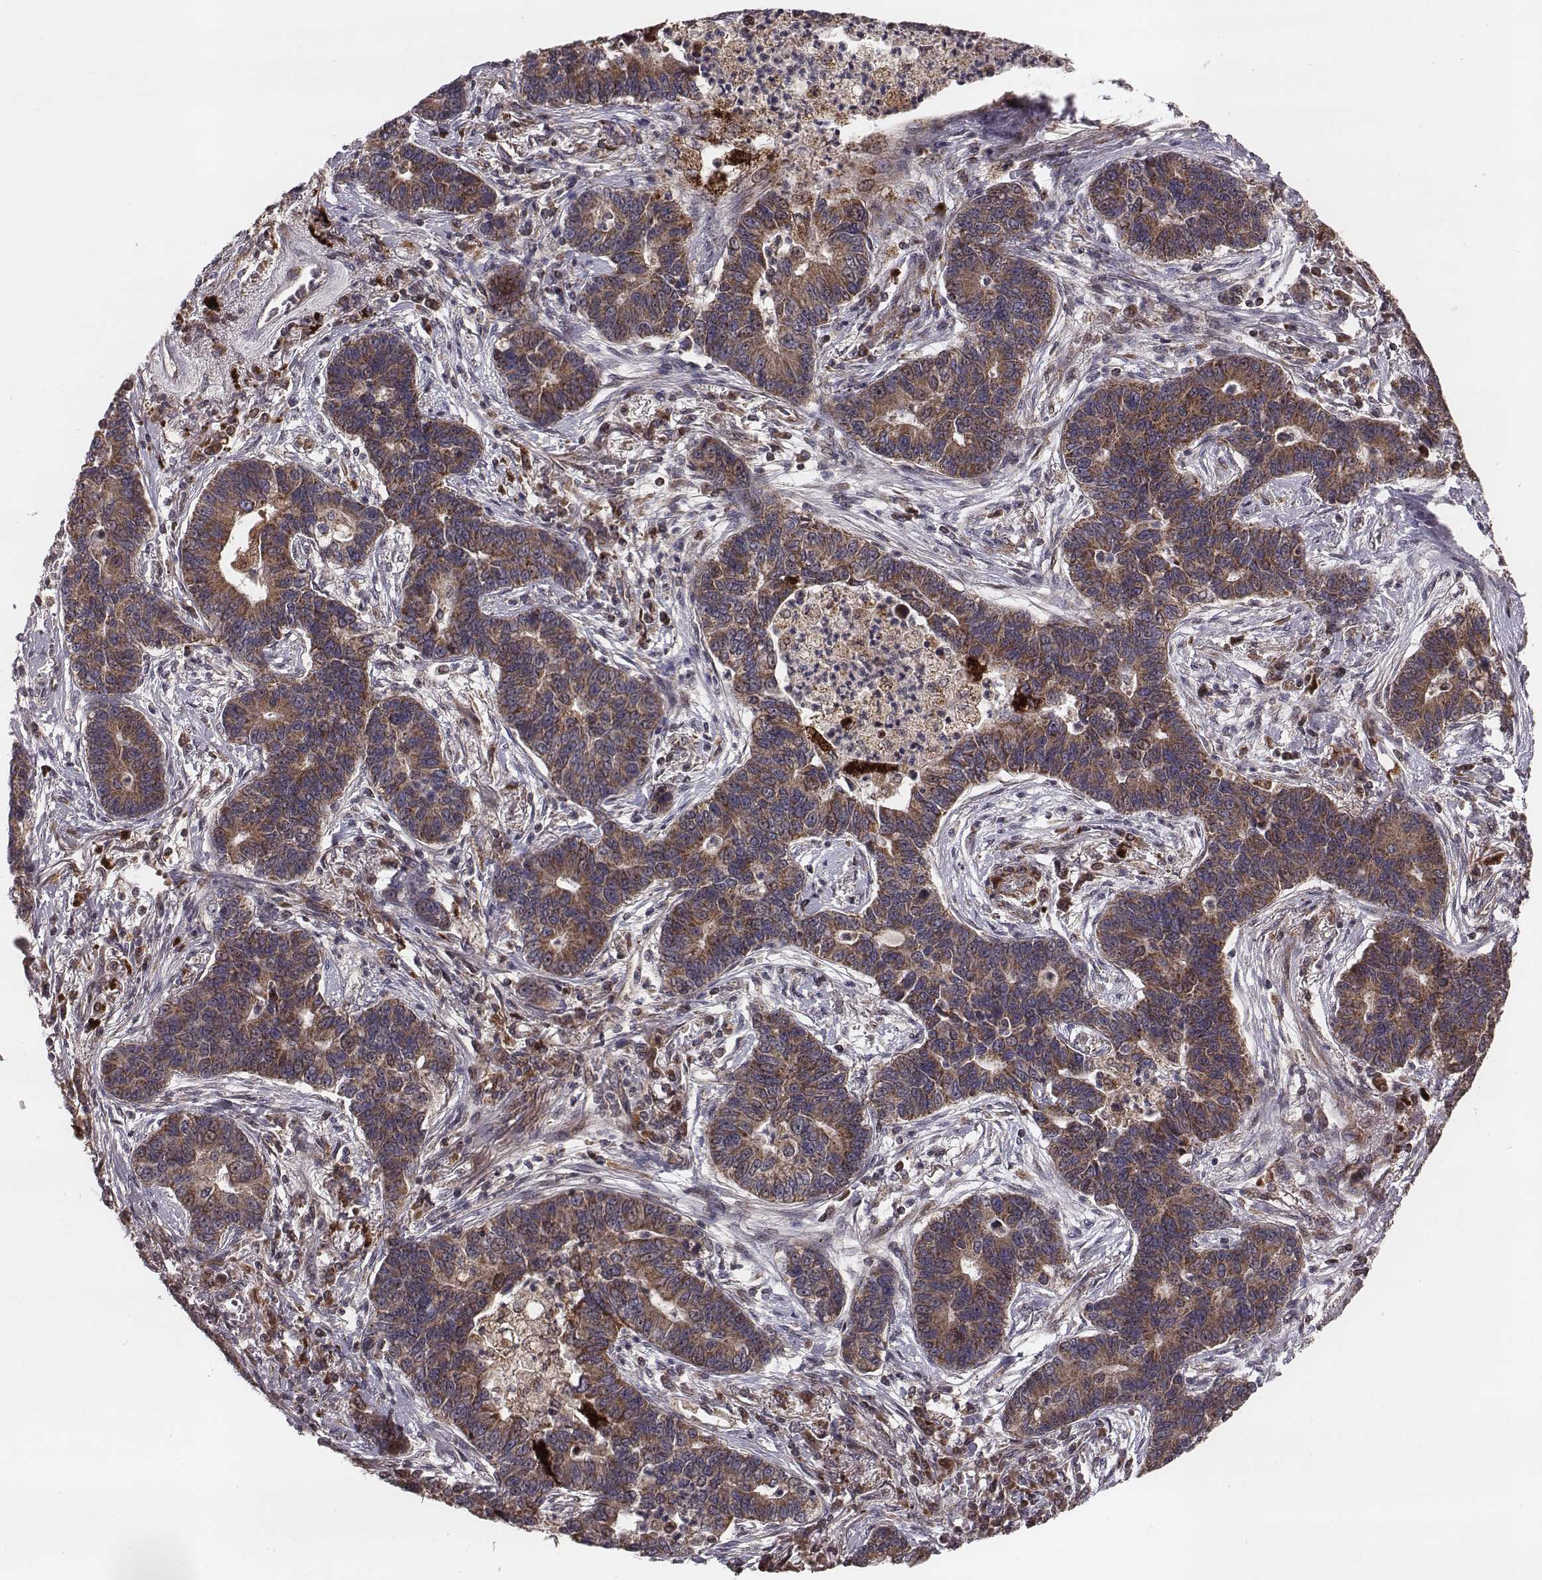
{"staining": {"intensity": "moderate", "quantity": ">75%", "location": "cytoplasmic/membranous"}, "tissue": "lung cancer", "cell_type": "Tumor cells", "image_type": "cancer", "snomed": [{"axis": "morphology", "description": "Adenocarcinoma, NOS"}, {"axis": "topography", "description": "Lung"}], "caption": "Tumor cells show medium levels of moderate cytoplasmic/membranous staining in approximately >75% of cells in human lung adenocarcinoma. (Brightfield microscopy of DAB IHC at high magnification).", "gene": "ZDHHC21", "patient": {"sex": "female", "age": 57}}